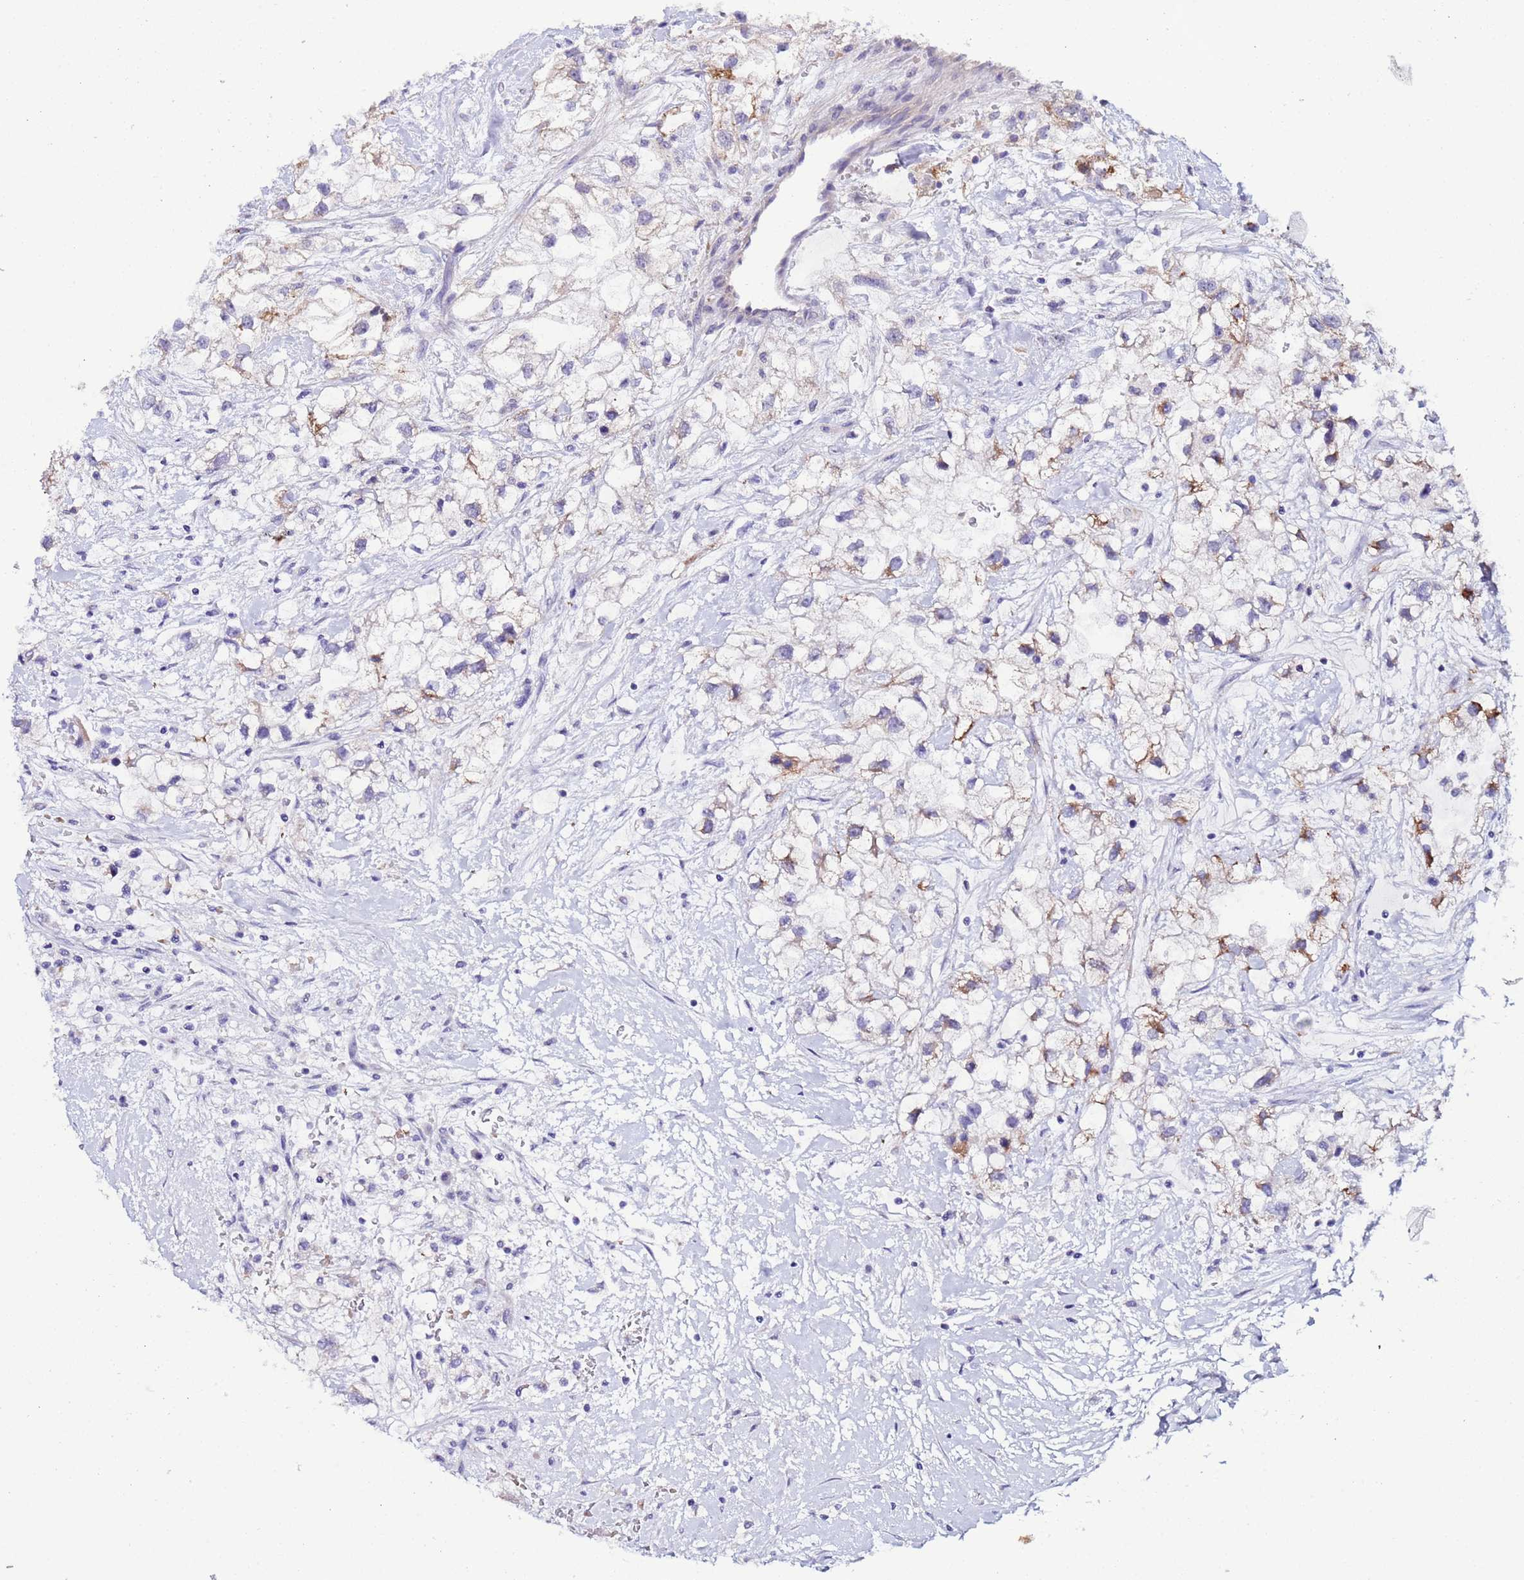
{"staining": {"intensity": "moderate", "quantity": "<25%", "location": "cytoplasmic/membranous"}, "tissue": "renal cancer", "cell_type": "Tumor cells", "image_type": "cancer", "snomed": [{"axis": "morphology", "description": "Adenocarcinoma, NOS"}, {"axis": "topography", "description": "Kidney"}], "caption": "A brown stain highlights moderate cytoplasmic/membranous expression of a protein in human renal cancer tumor cells. (Stains: DAB in brown, nuclei in blue, Microscopy: brightfield microscopy at high magnification).", "gene": "CLHC1", "patient": {"sex": "male", "age": 59}}